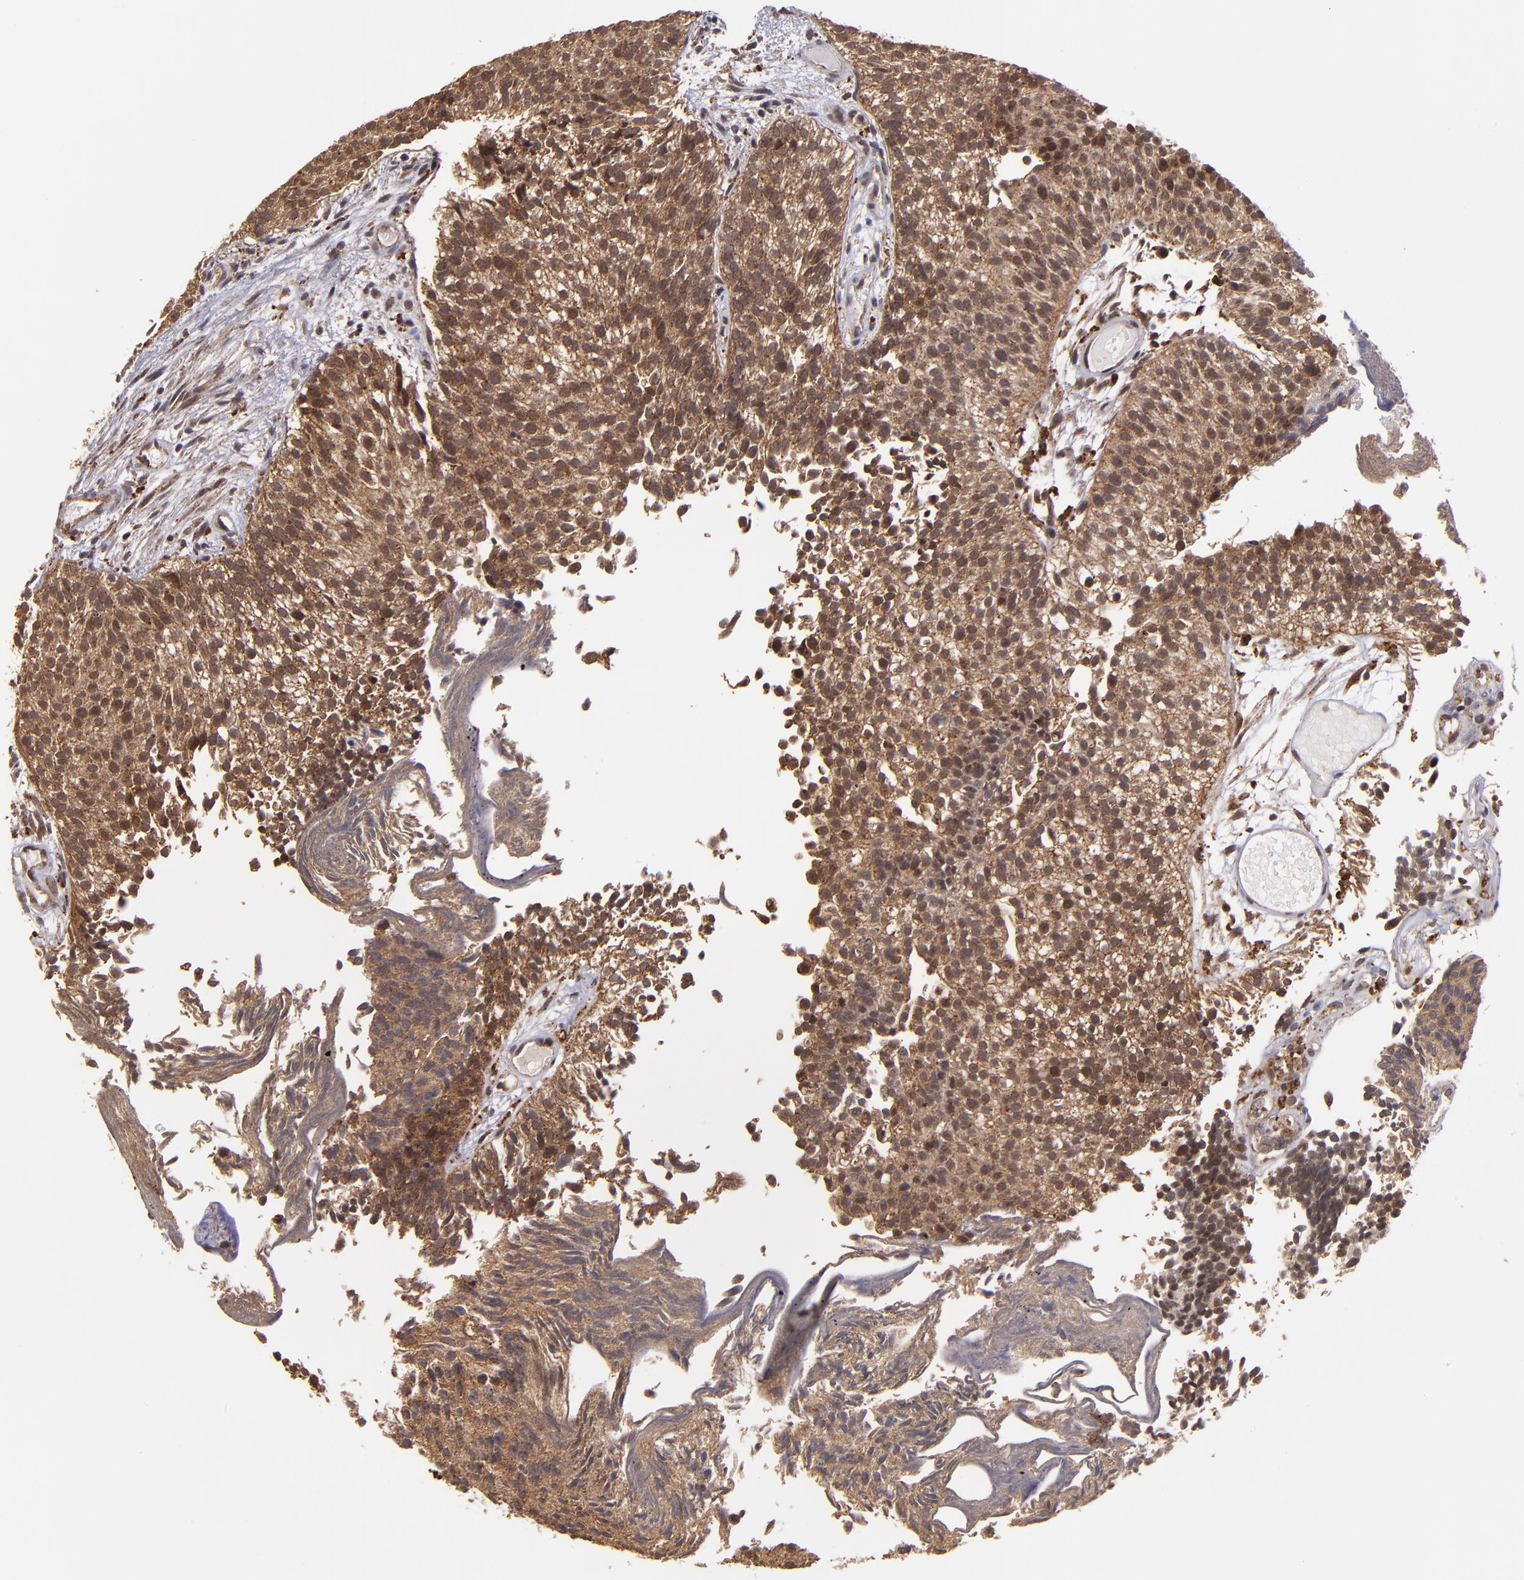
{"staining": {"intensity": "moderate", "quantity": ">75%", "location": "cytoplasmic/membranous"}, "tissue": "urothelial cancer", "cell_type": "Tumor cells", "image_type": "cancer", "snomed": [{"axis": "morphology", "description": "Urothelial carcinoma, Low grade"}, {"axis": "topography", "description": "Urinary bladder"}], "caption": "This photomicrograph demonstrates low-grade urothelial carcinoma stained with immunohistochemistry to label a protein in brown. The cytoplasmic/membranous of tumor cells show moderate positivity for the protein. Nuclei are counter-stained blue.", "gene": "SIPA1L1", "patient": {"sex": "male", "age": 84}}